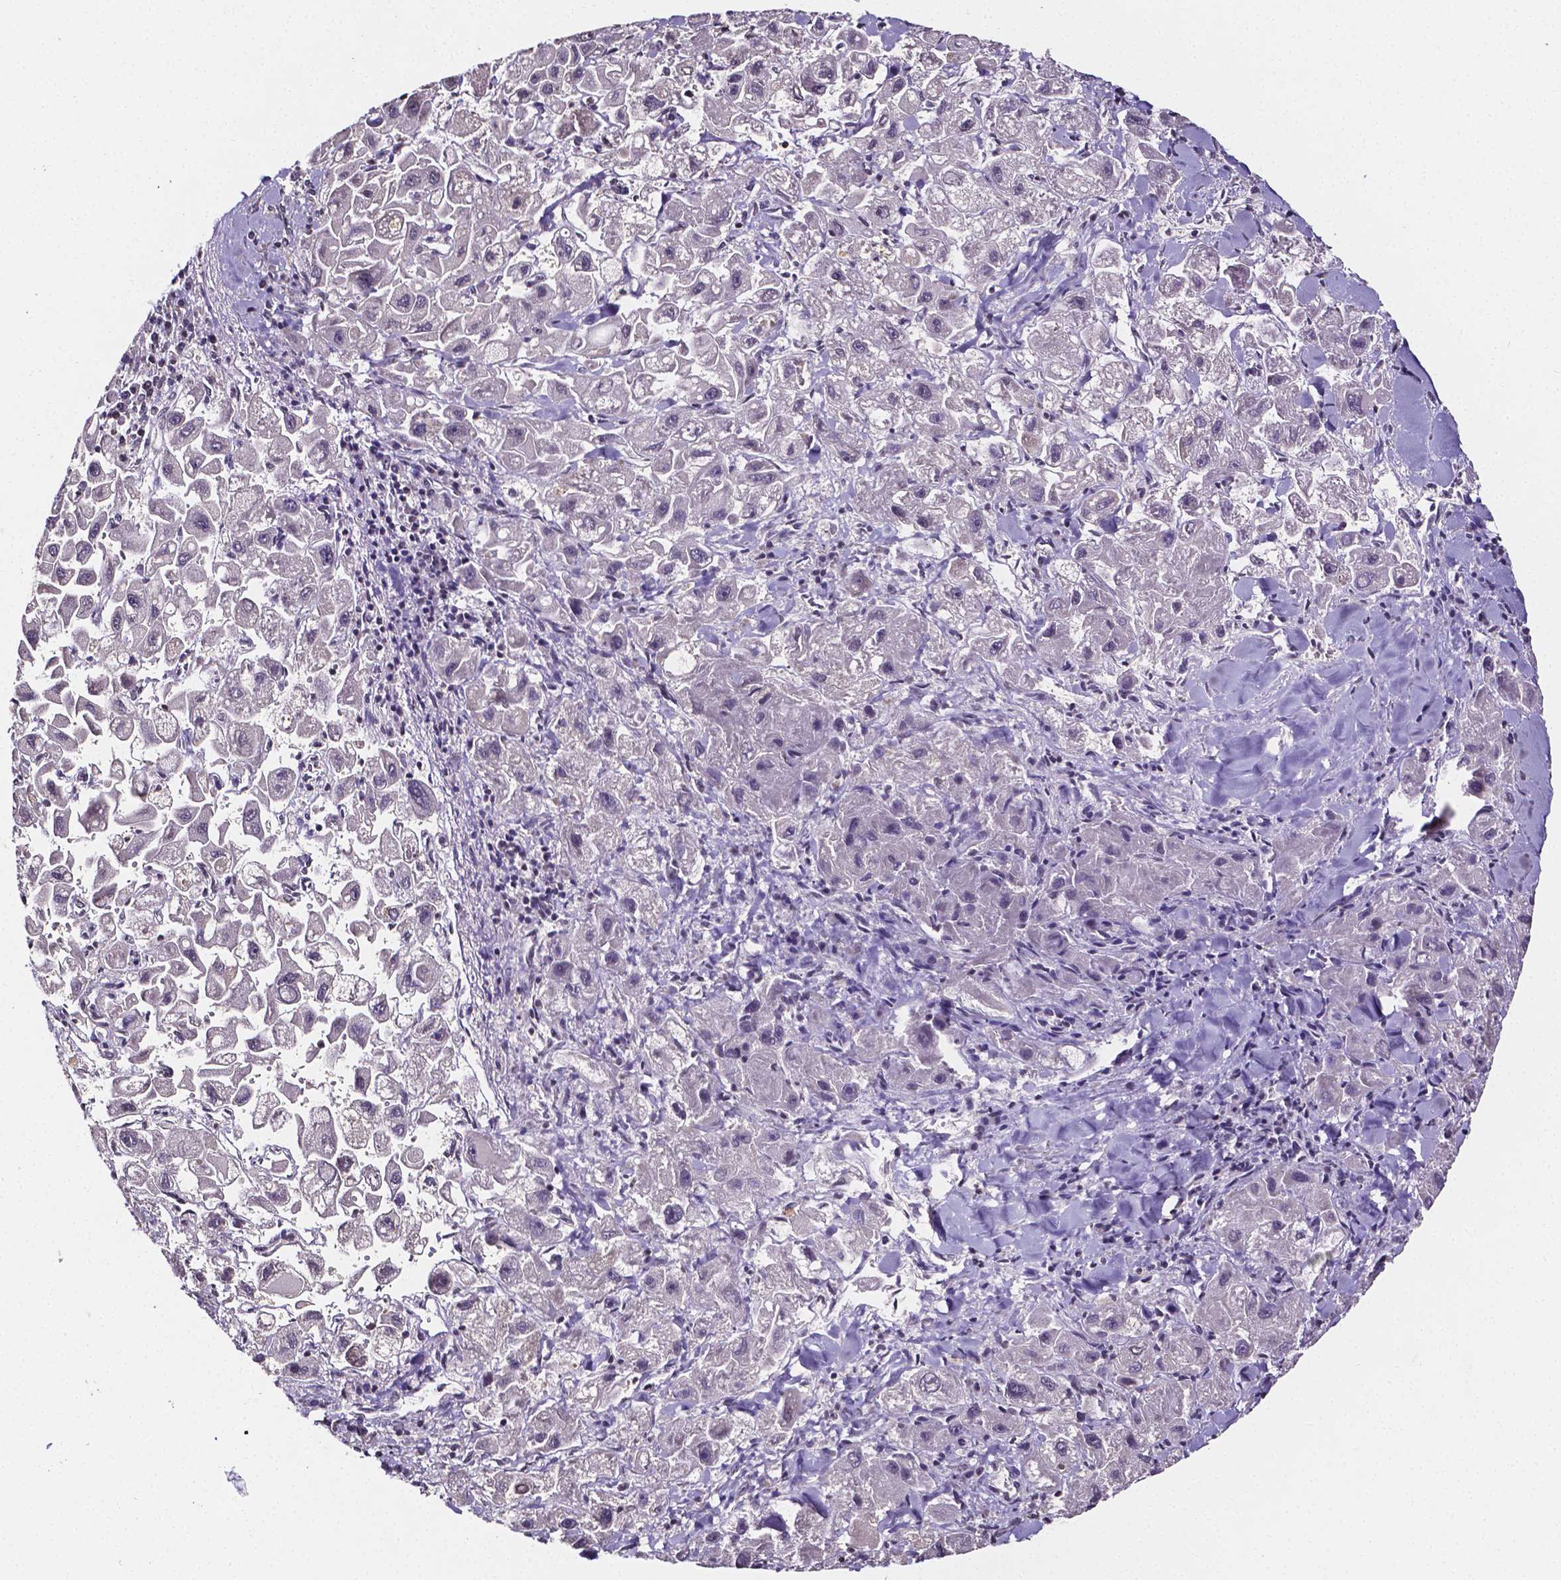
{"staining": {"intensity": "negative", "quantity": "none", "location": "none"}, "tissue": "liver cancer", "cell_type": "Tumor cells", "image_type": "cancer", "snomed": [{"axis": "morphology", "description": "Carcinoma, Hepatocellular, NOS"}, {"axis": "topography", "description": "Liver"}], "caption": "This is a histopathology image of IHC staining of liver cancer (hepatocellular carcinoma), which shows no staining in tumor cells.", "gene": "NRGN", "patient": {"sex": "male", "age": 24}}